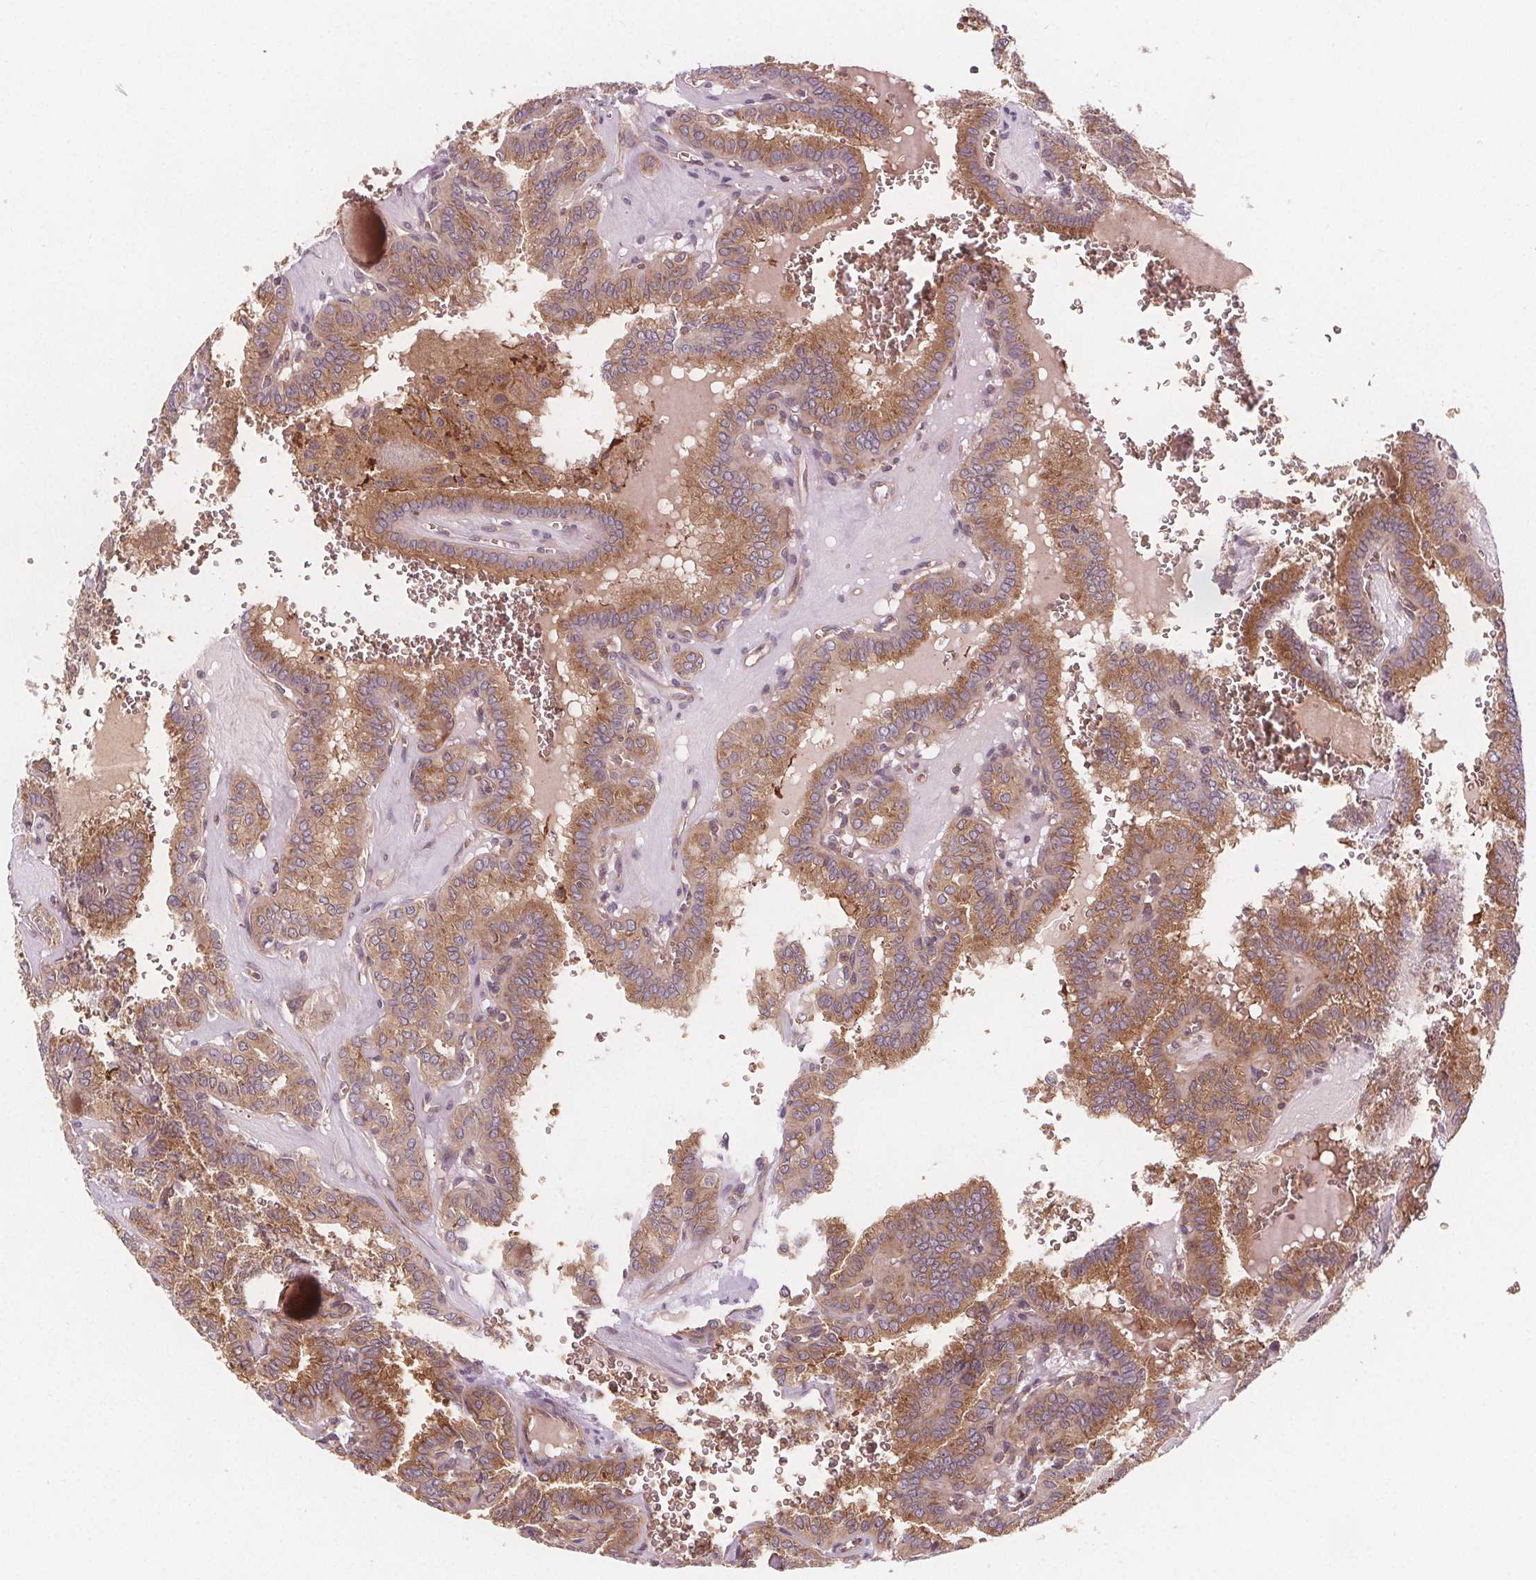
{"staining": {"intensity": "moderate", "quantity": ">75%", "location": "cytoplasmic/membranous"}, "tissue": "thyroid cancer", "cell_type": "Tumor cells", "image_type": "cancer", "snomed": [{"axis": "morphology", "description": "Papillary adenocarcinoma, NOS"}, {"axis": "topography", "description": "Thyroid gland"}], "caption": "A brown stain labels moderate cytoplasmic/membranous positivity of a protein in human thyroid papillary adenocarcinoma tumor cells. The staining is performed using DAB brown chromogen to label protein expression. The nuclei are counter-stained blue using hematoxylin.", "gene": "EIF3D", "patient": {"sex": "female", "age": 41}}